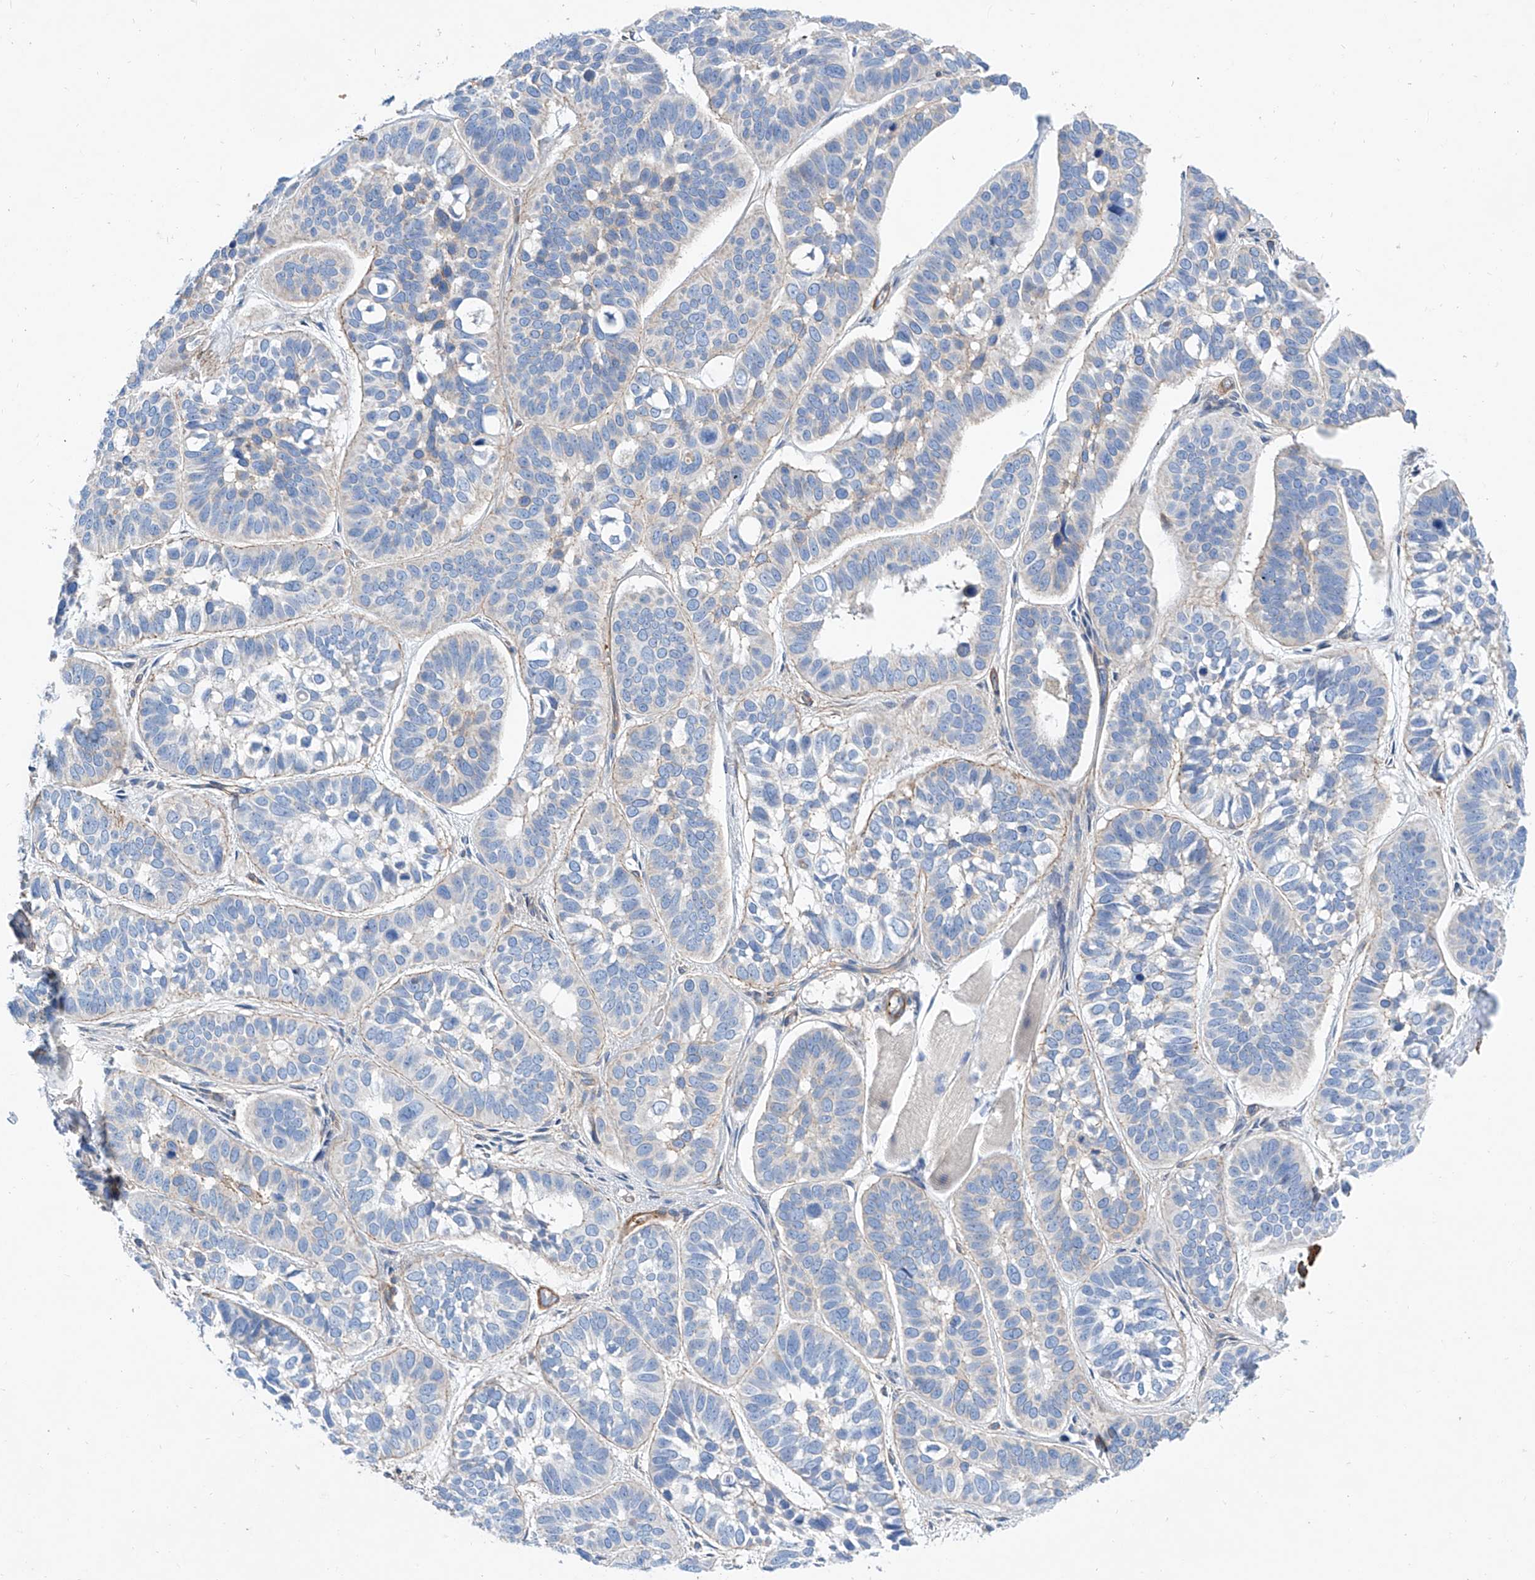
{"staining": {"intensity": "negative", "quantity": "none", "location": "none"}, "tissue": "skin cancer", "cell_type": "Tumor cells", "image_type": "cancer", "snomed": [{"axis": "morphology", "description": "Basal cell carcinoma"}, {"axis": "topography", "description": "Skin"}], "caption": "DAB immunohistochemical staining of human skin basal cell carcinoma displays no significant expression in tumor cells. (DAB IHC, high magnification).", "gene": "TAS2R60", "patient": {"sex": "male", "age": 62}}